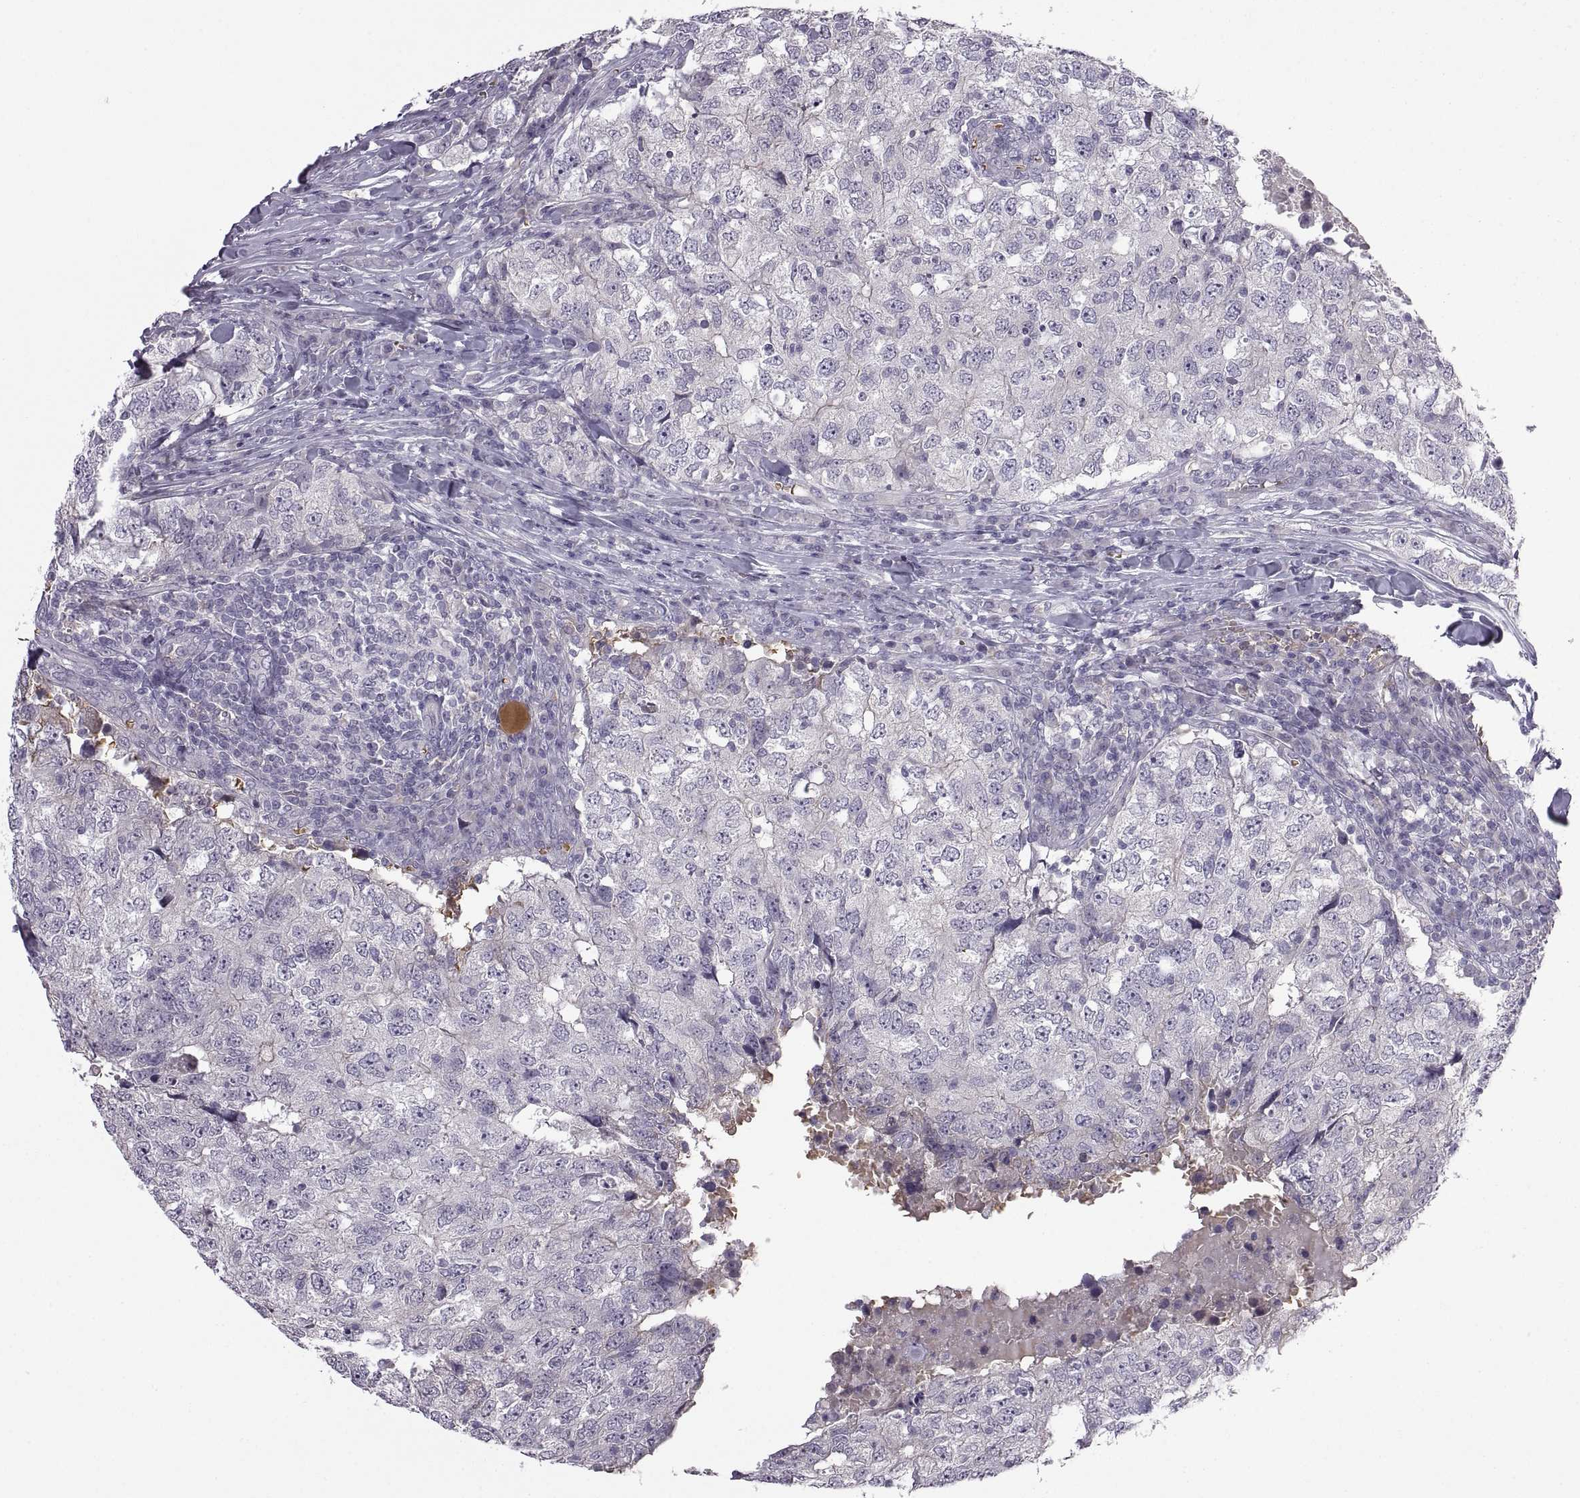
{"staining": {"intensity": "negative", "quantity": "none", "location": "none"}, "tissue": "breast cancer", "cell_type": "Tumor cells", "image_type": "cancer", "snomed": [{"axis": "morphology", "description": "Duct carcinoma"}, {"axis": "topography", "description": "Breast"}], "caption": "Protein analysis of breast cancer (infiltrating ductal carcinoma) shows no significant positivity in tumor cells. (Brightfield microscopy of DAB (3,3'-diaminobenzidine) immunohistochemistry (IHC) at high magnification).", "gene": "MEIOC", "patient": {"sex": "female", "age": 30}}